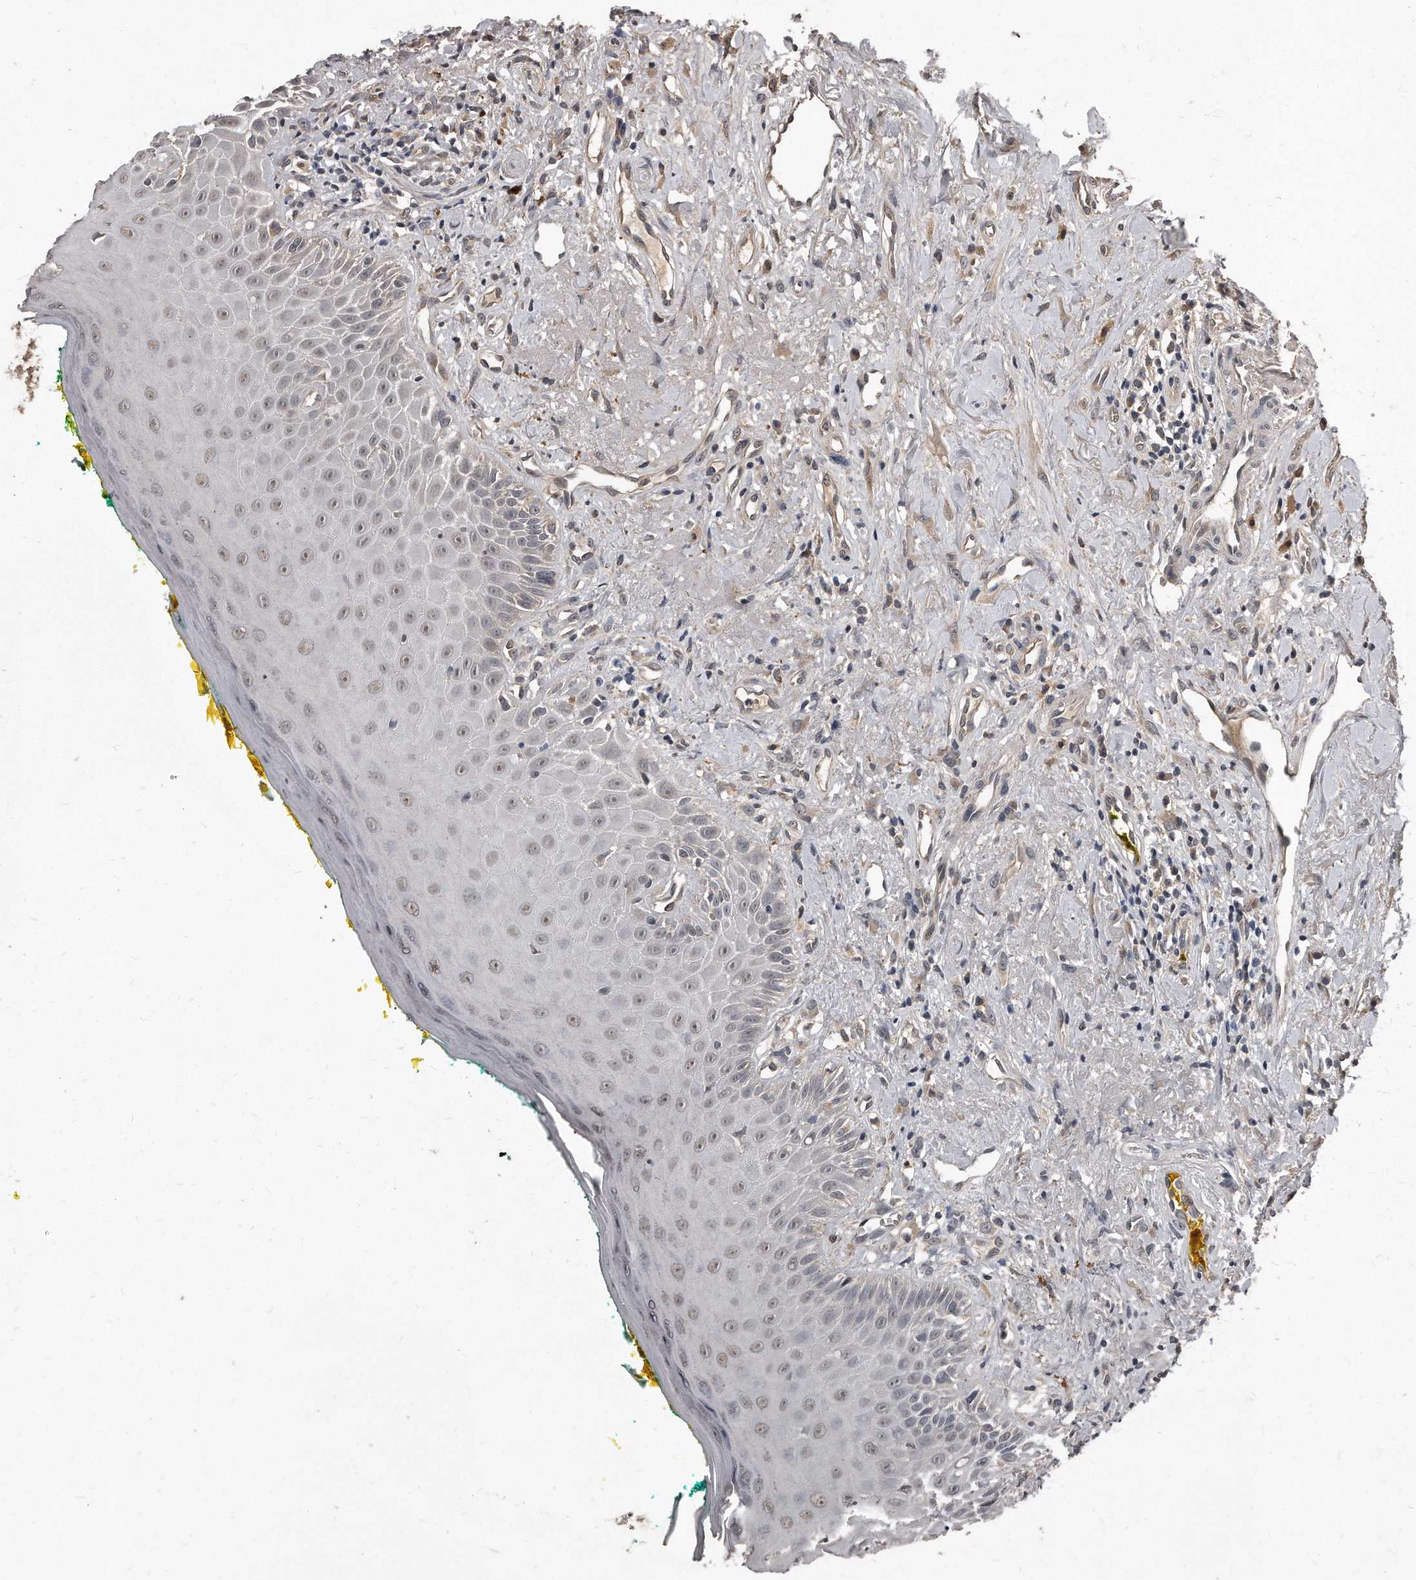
{"staining": {"intensity": "weak", "quantity": "<25%", "location": "cytoplasmic/membranous"}, "tissue": "oral mucosa", "cell_type": "Squamous epithelial cells", "image_type": "normal", "snomed": [{"axis": "morphology", "description": "Normal tissue, NOS"}, {"axis": "topography", "description": "Oral tissue"}], "caption": "Squamous epithelial cells are negative for brown protein staining in benign oral mucosa. (DAB (3,3'-diaminobenzidine) immunohistochemistry (IHC), high magnification).", "gene": "GRB10", "patient": {"sex": "female", "age": 70}}